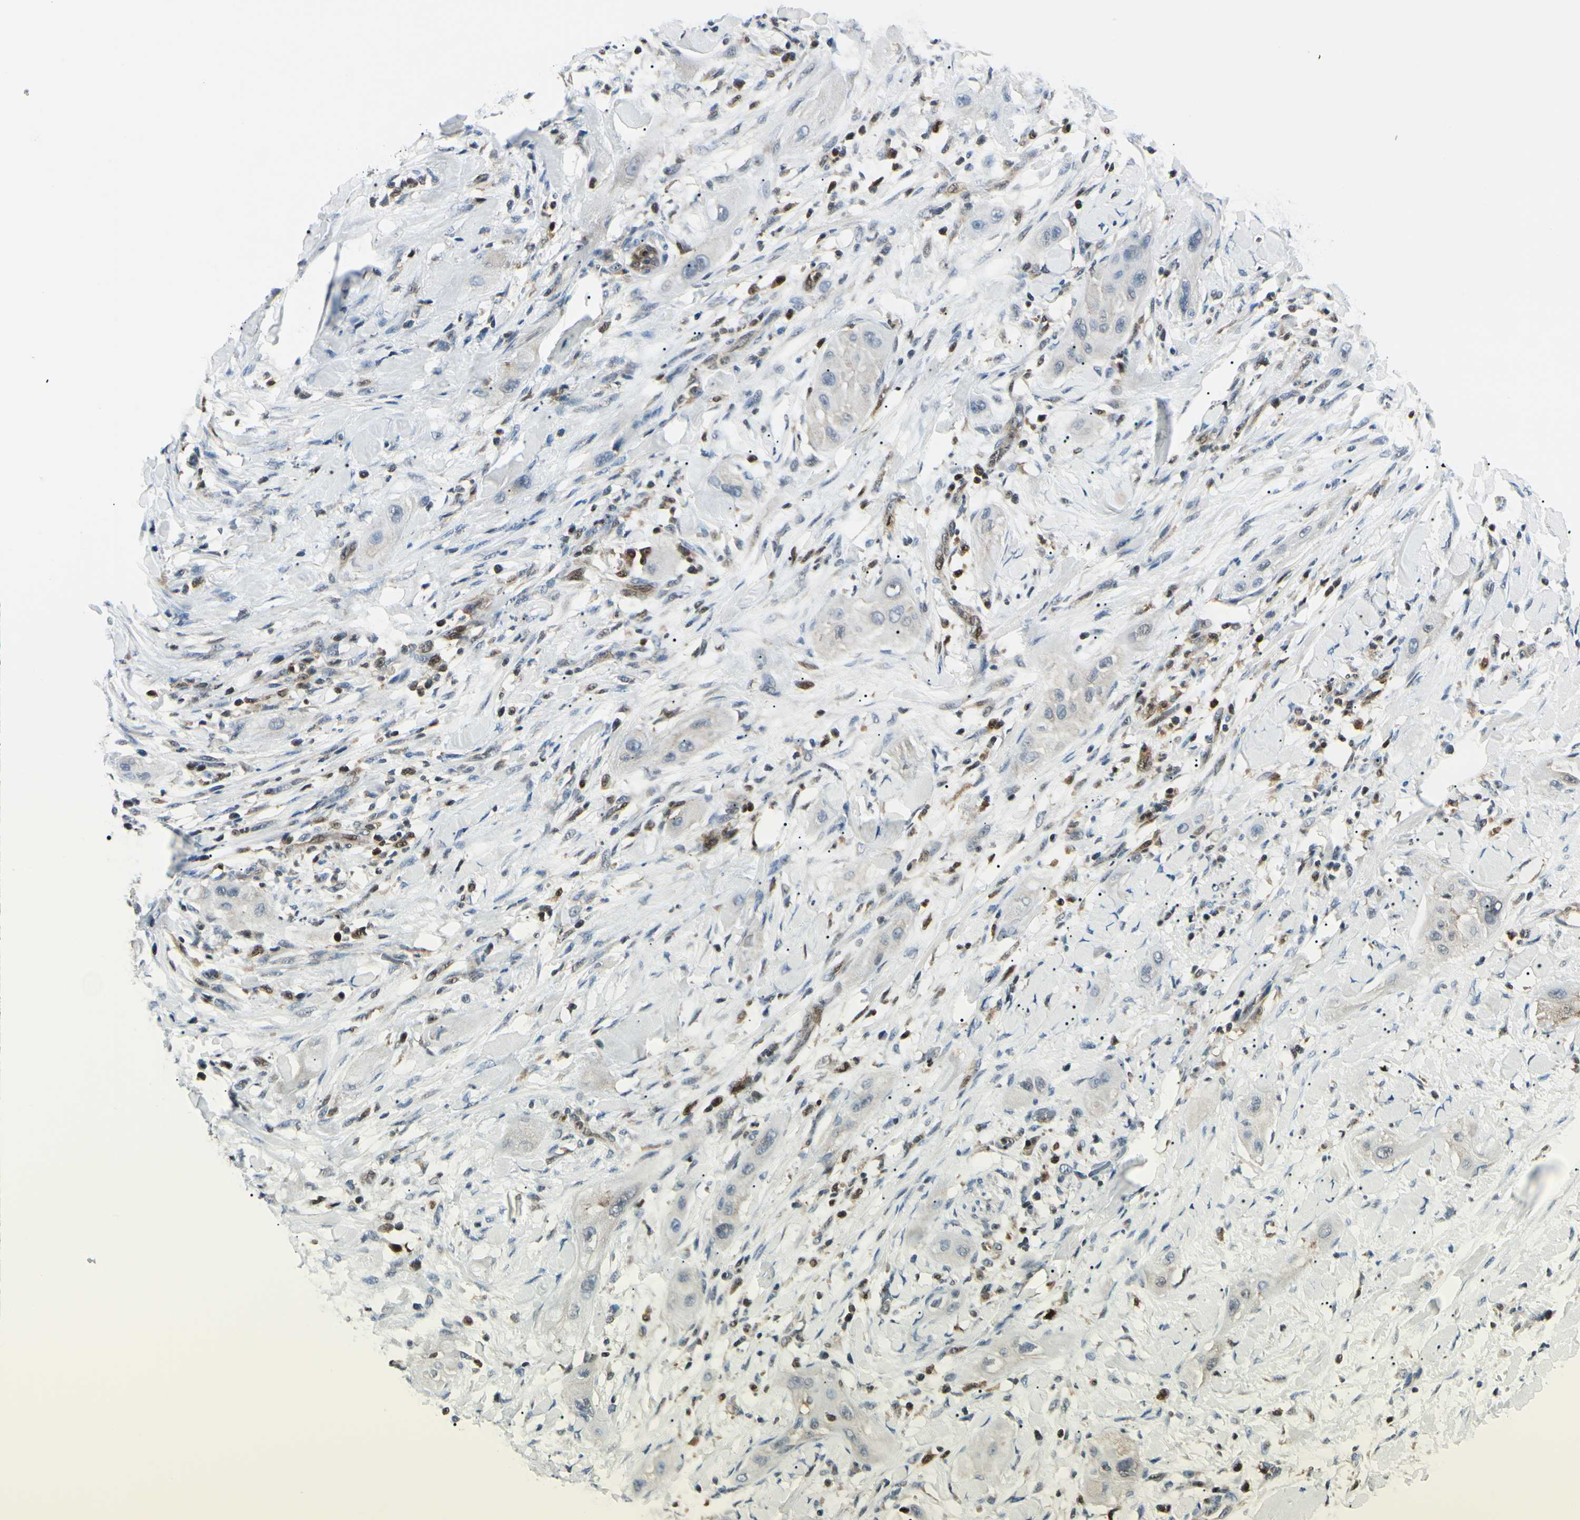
{"staining": {"intensity": "negative", "quantity": "none", "location": "none"}, "tissue": "lung cancer", "cell_type": "Tumor cells", "image_type": "cancer", "snomed": [{"axis": "morphology", "description": "Squamous cell carcinoma, NOS"}, {"axis": "topography", "description": "Lung"}], "caption": "The histopathology image exhibits no significant expression in tumor cells of lung cancer.", "gene": "PGK1", "patient": {"sex": "female", "age": 47}}